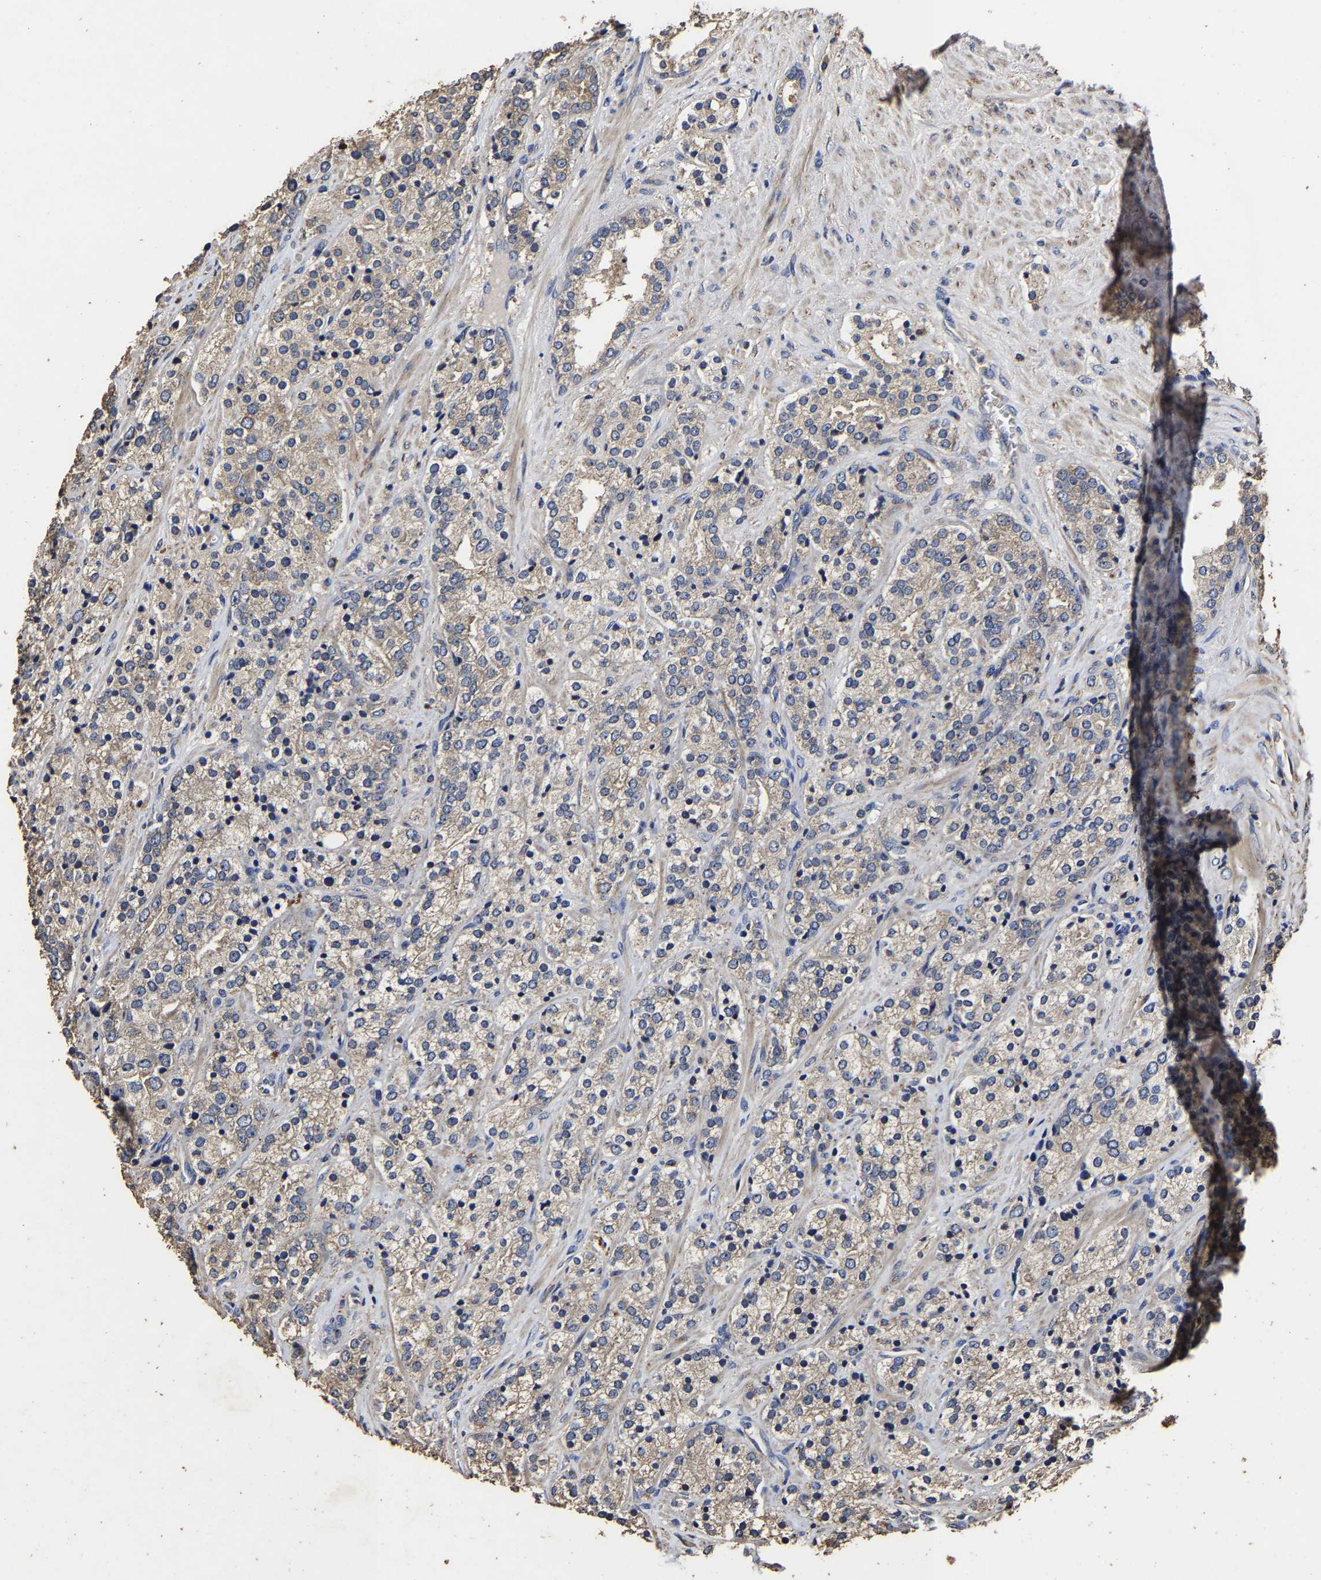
{"staining": {"intensity": "weak", "quantity": ">75%", "location": "cytoplasmic/membranous"}, "tissue": "prostate cancer", "cell_type": "Tumor cells", "image_type": "cancer", "snomed": [{"axis": "morphology", "description": "Adenocarcinoma, High grade"}, {"axis": "topography", "description": "Prostate"}], "caption": "Immunohistochemistry (IHC) (DAB) staining of prostate high-grade adenocarcinoma shows weak cytoplasmic/membranous protein positivity in approximately >75% of tumor cells. The staining is performed using DAB brown chromogen to label protein expression. The nuclei are counter-stained blue using hematoxylin.", "gene": "PPM1K", "patient": {"sex": "male", "age": 71}}